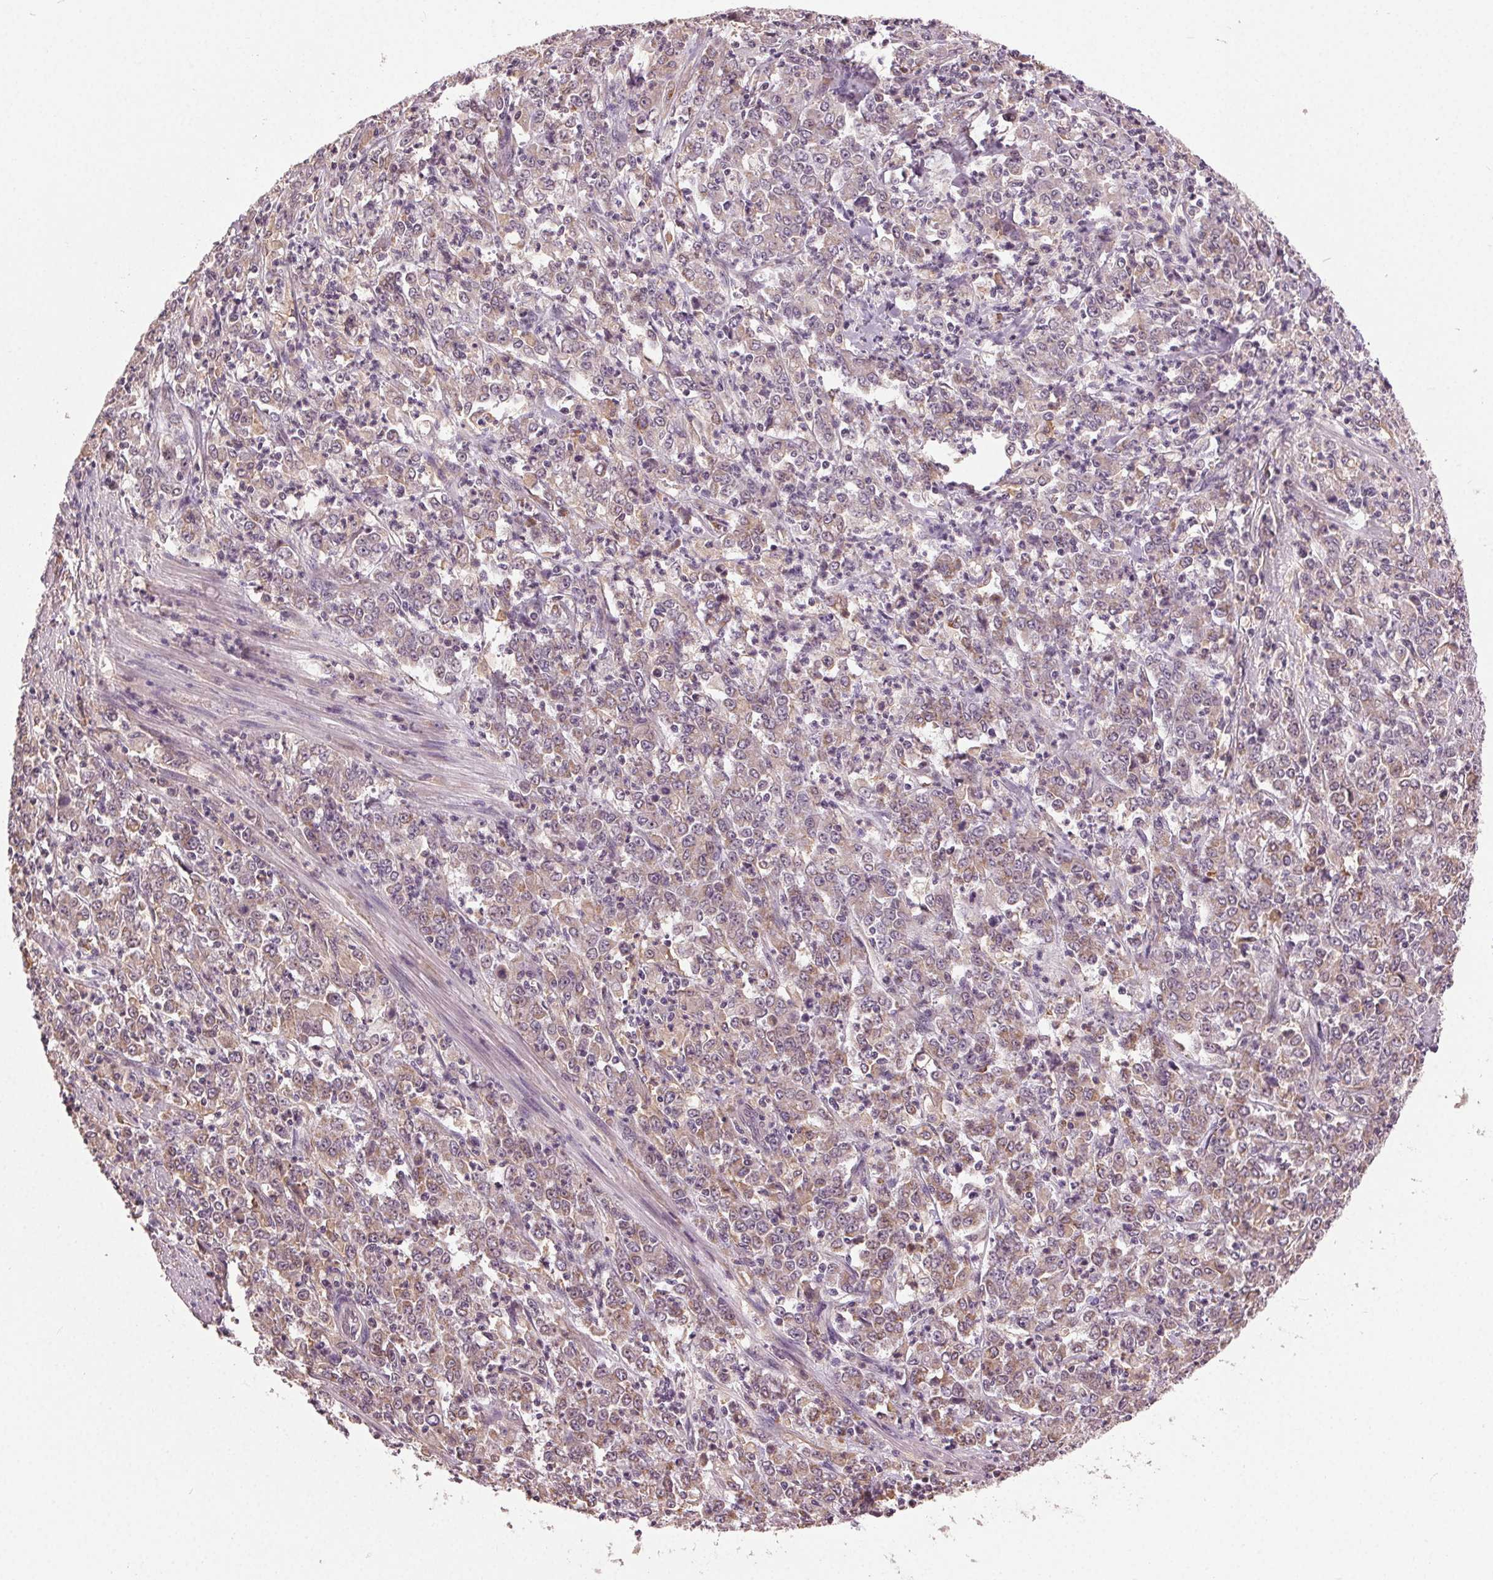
{"staining": {"intensity": "weak", "quantity": "<25%", "location": "cytoplasmic/membranous"}, "tissue": "stomach cancer", "cell_type": "Tumor cells", "image_type": "cancer", "snomed": [{"axis": "morphology", "description": "Adenocarcinoma, NOS"}, {"axis": "topography", "description": "Stomach, lower"}], "caption": "The immunohistochemistry (IHC) micrograph has no significant expression in tumor cells of stomach cancer (adenocarcinoma) tissue.", "gene": "BSDC1", "patient": {"sex": "female", "age": 71}}